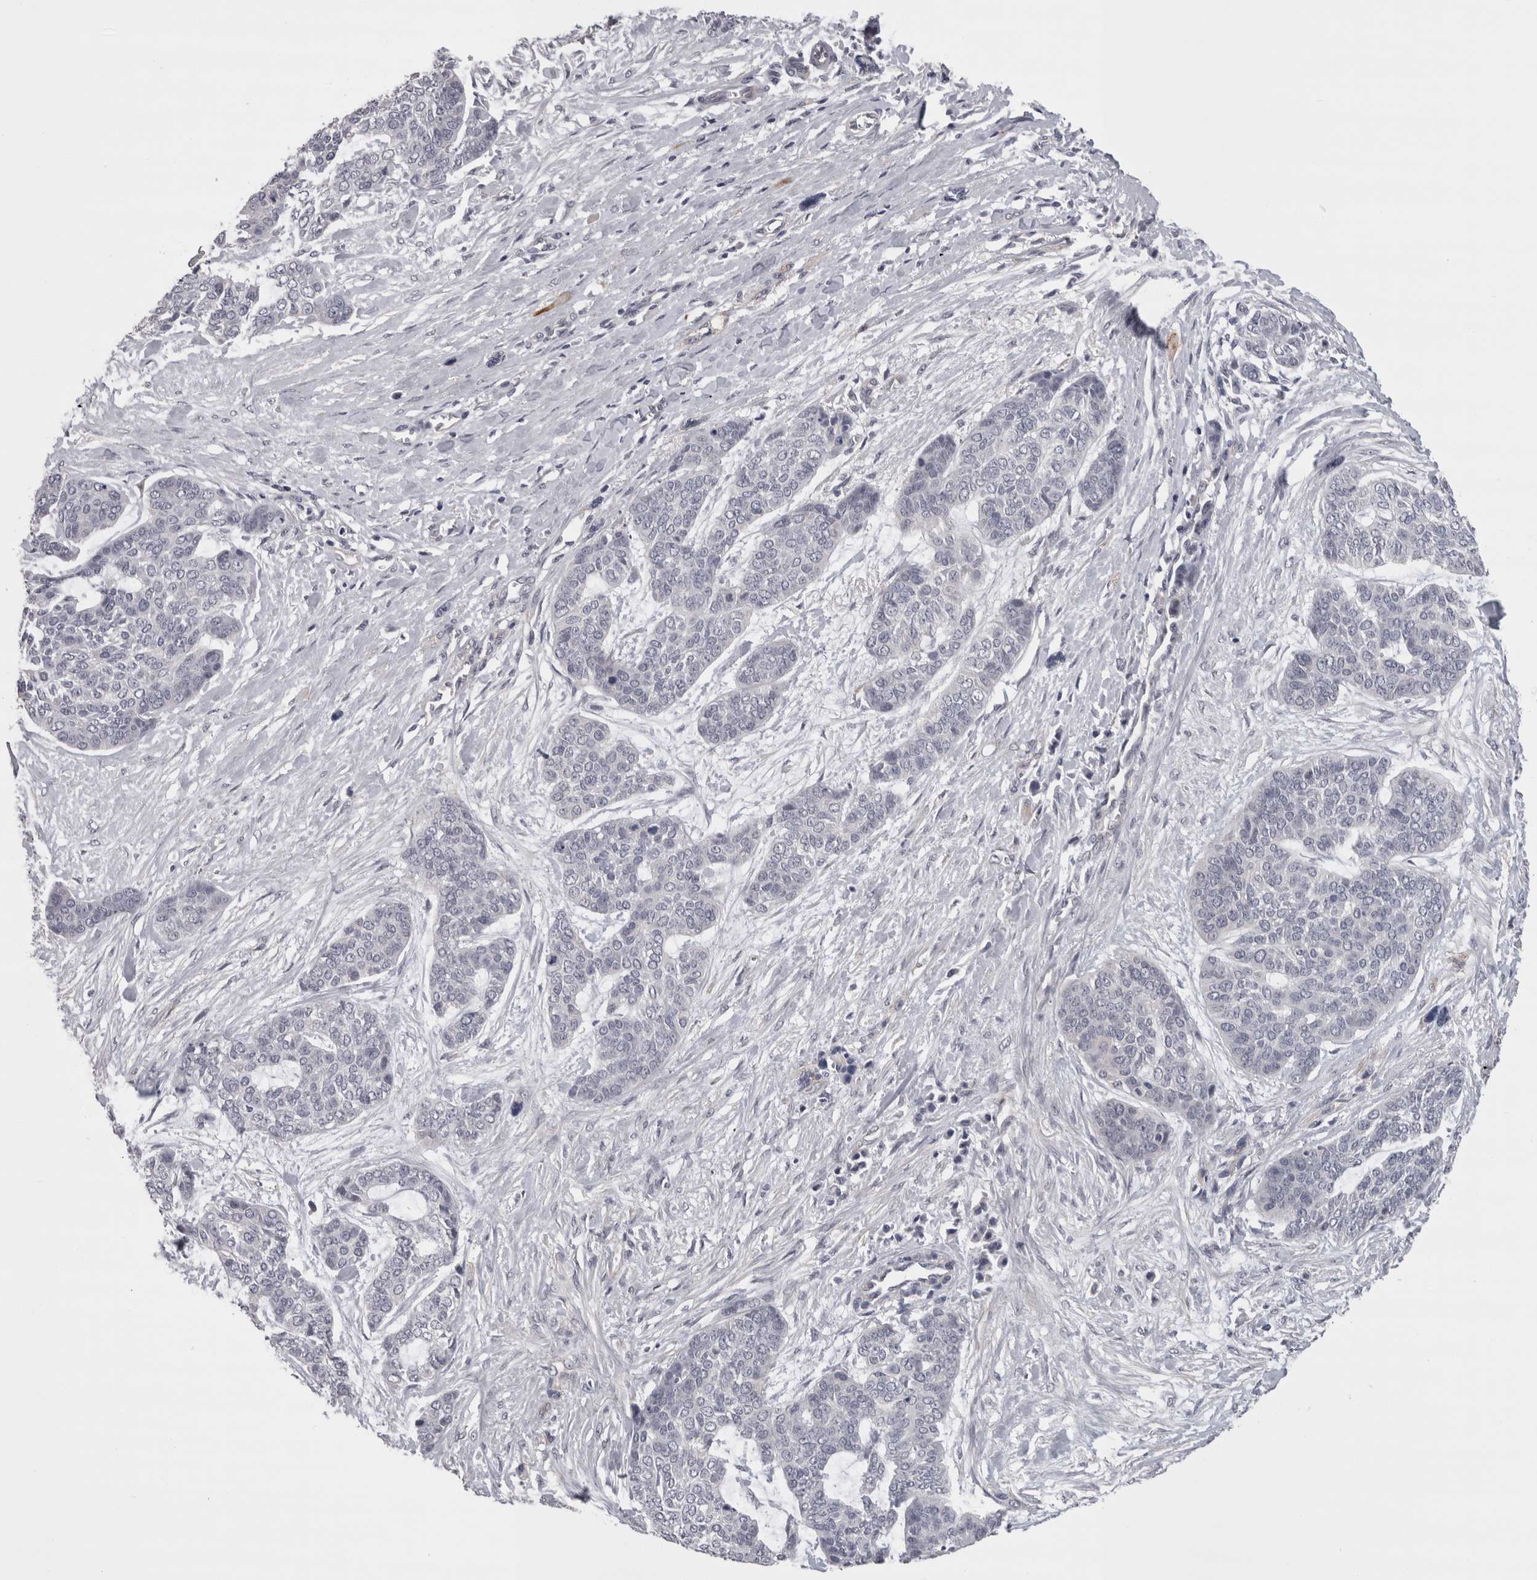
{"staining": {"intensity": "negative", "quantity": "none", "location": "none"}, "tissue": "skin cancer", "cell_type": "Tumor cells", "image_type": "cancer", "snomed": [{"axis": "morphology", "description": "Basal cell carcinoma"}, {"axis": "topography", "description": "Skin"}], "caption": "Protein analysis of basal cell carcinoma (skin) exhibits no significant expression in tumor cells. (Stains: DAB immunohistochemistry with hematoxylin counter stain, Microscopy: brightfield microscopy at high magnification).", "gene": "LYZL6", "patient": {"sex": "female", "age": 64}}